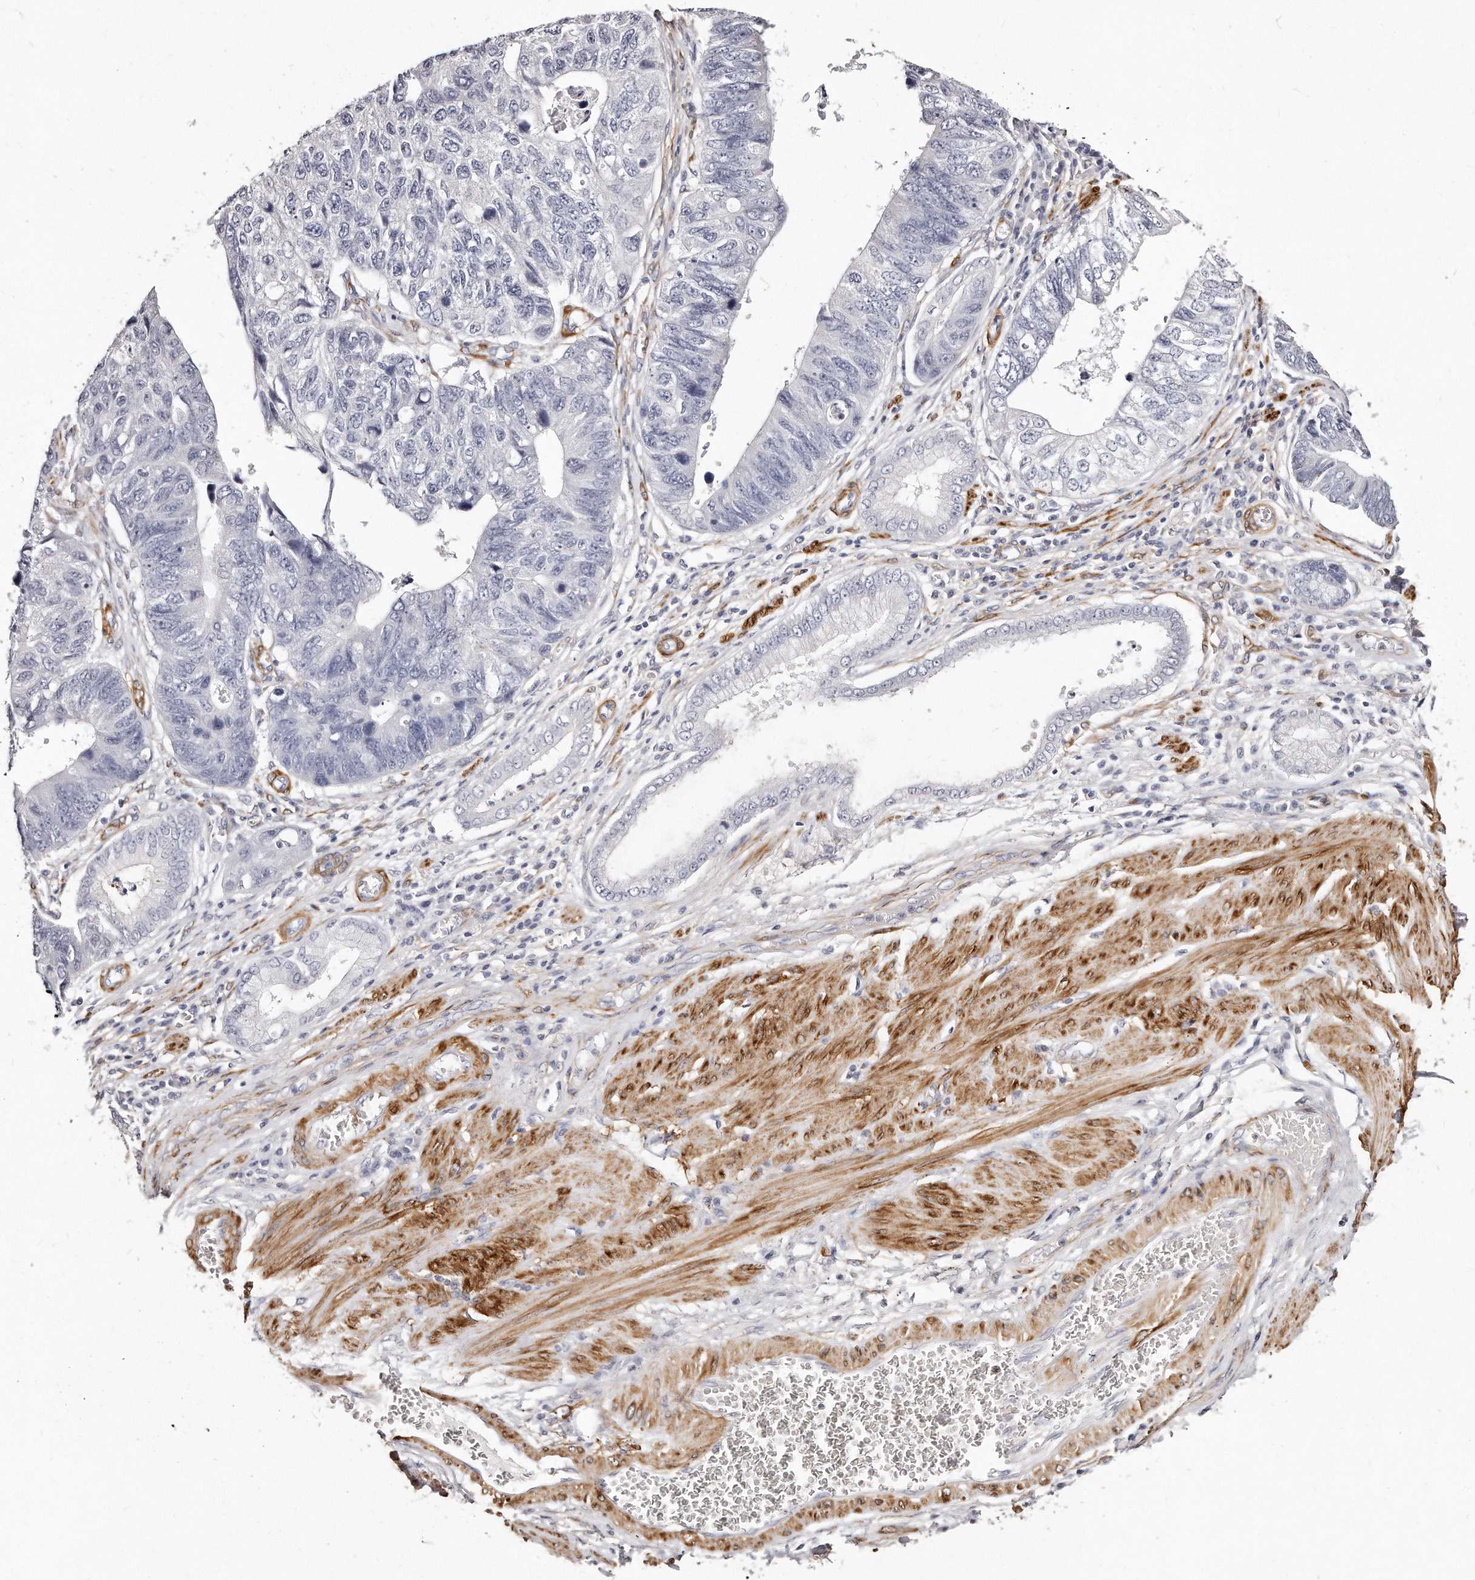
{"staining": {"intensity": "negative", "quantity": "none", "location": "none"}, "tissue": "stomach cancer", "cell_type": "Tumor cells", "image_type": "cancer", "snomed": [{"axis": "morphology", "description": "Adenocarcinoma, NOS"}, {"axis": "topography", "description": "Stomach"}], "caption": "Immunohistochemistry photomicrograph of neoplastic tissue: stomach cancer stained with DAB displays no significant protein expression in tumor cells.", "gene": "LMOD1", "patient": {"sex": "male", "age": 59}}